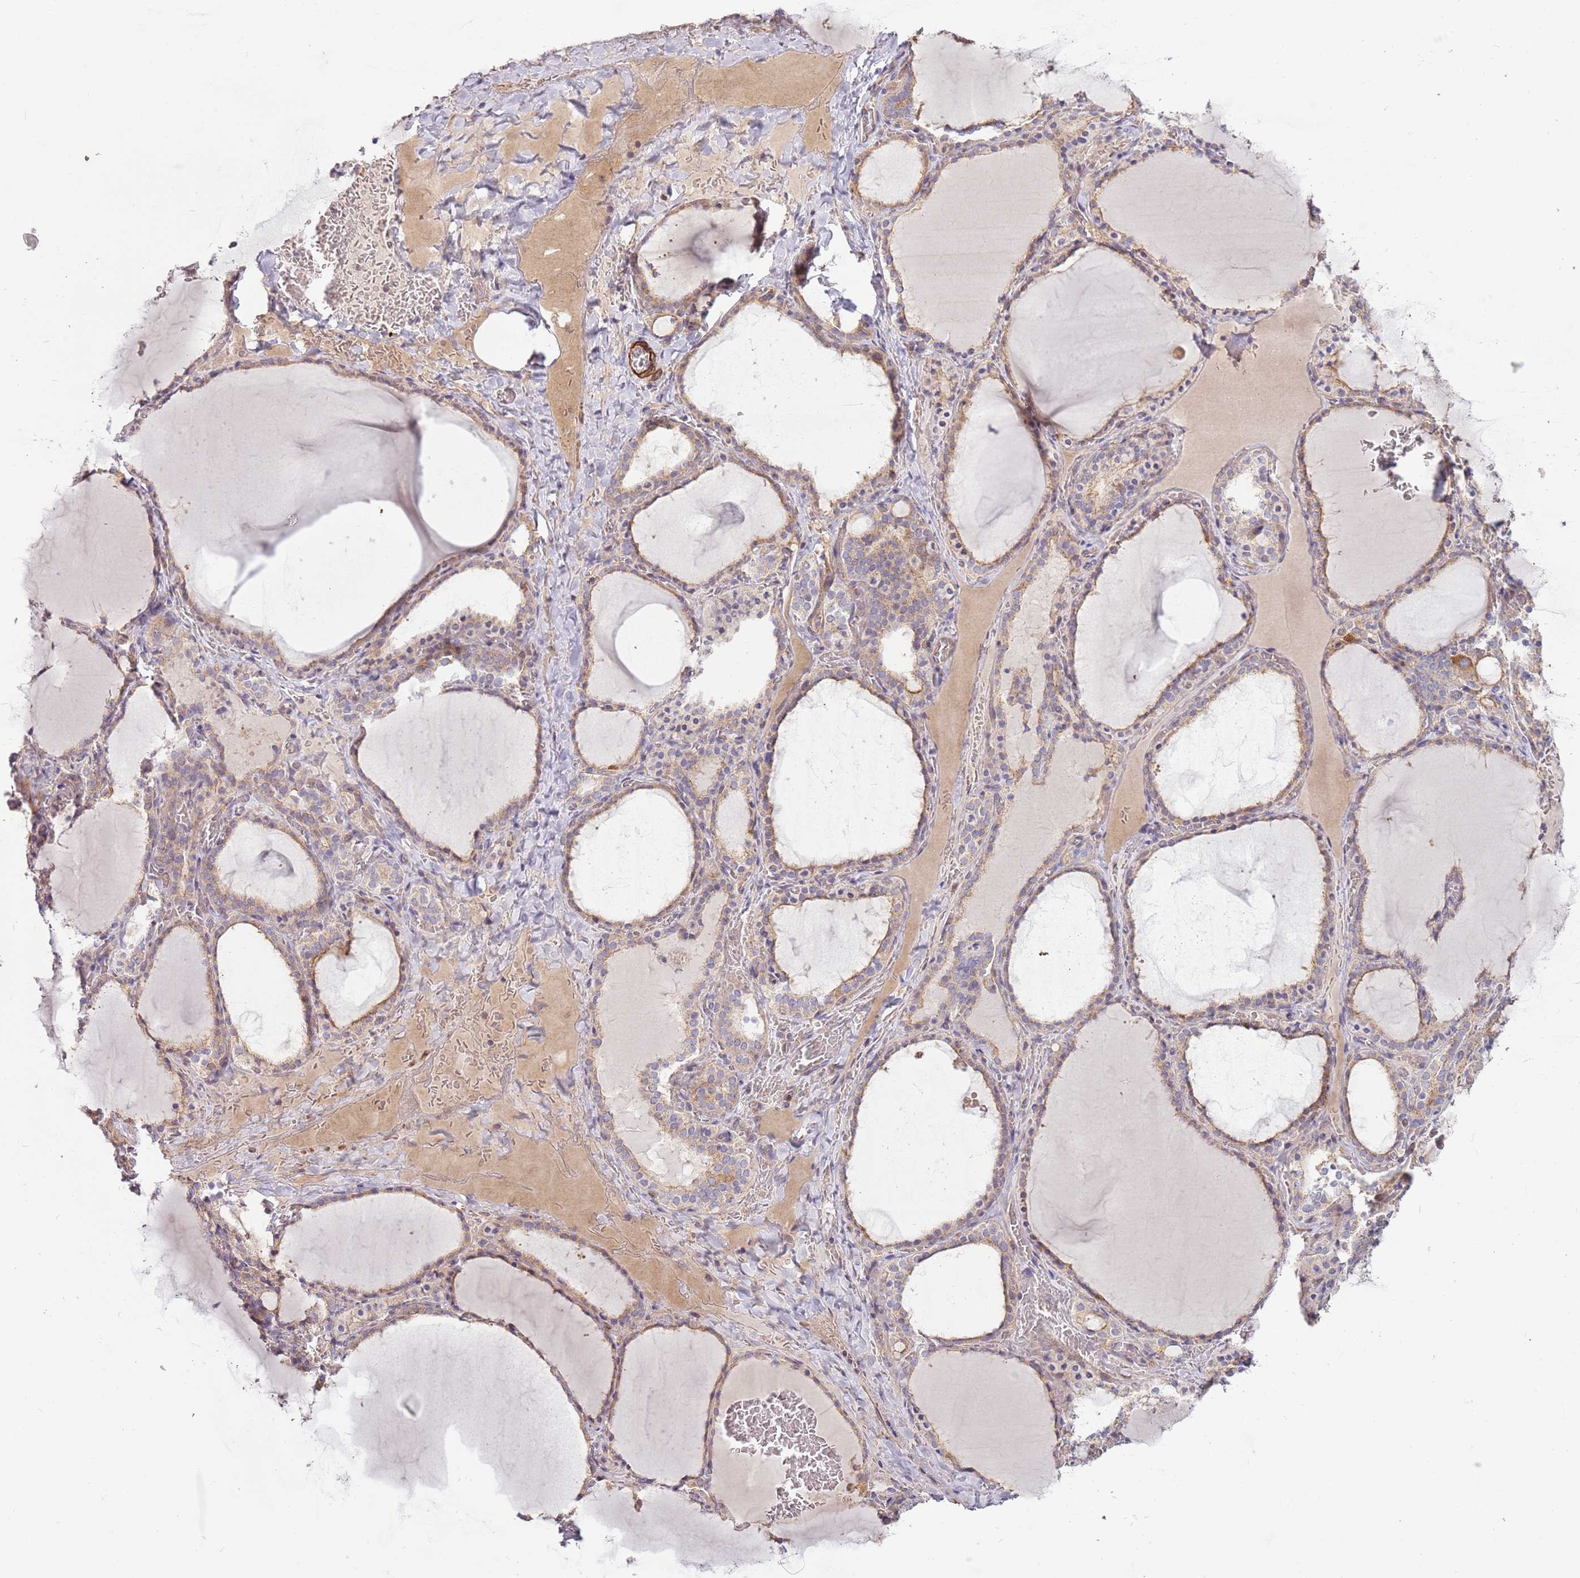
{"staining": {"intensity": "moderate", "quantity": ">75%", "location": "cytoplasmic/membranous"}, "tissue": "thyroid gland", "cell_type": "Glandular cells", "image_type": "normal", "snomed": [{"axis": "morphology", "description": "Normal tissue, NOS"}, {"axis": "topography", "description": "Thyroid gland"}], "caption": "Protein analysis of benign thyroid gland demonstrates moderate cytoplasmic/membranous positivity in about >75% of glandular cells.", "gene": "RNF128", "patient": {"sex": "female", "age": 39}}